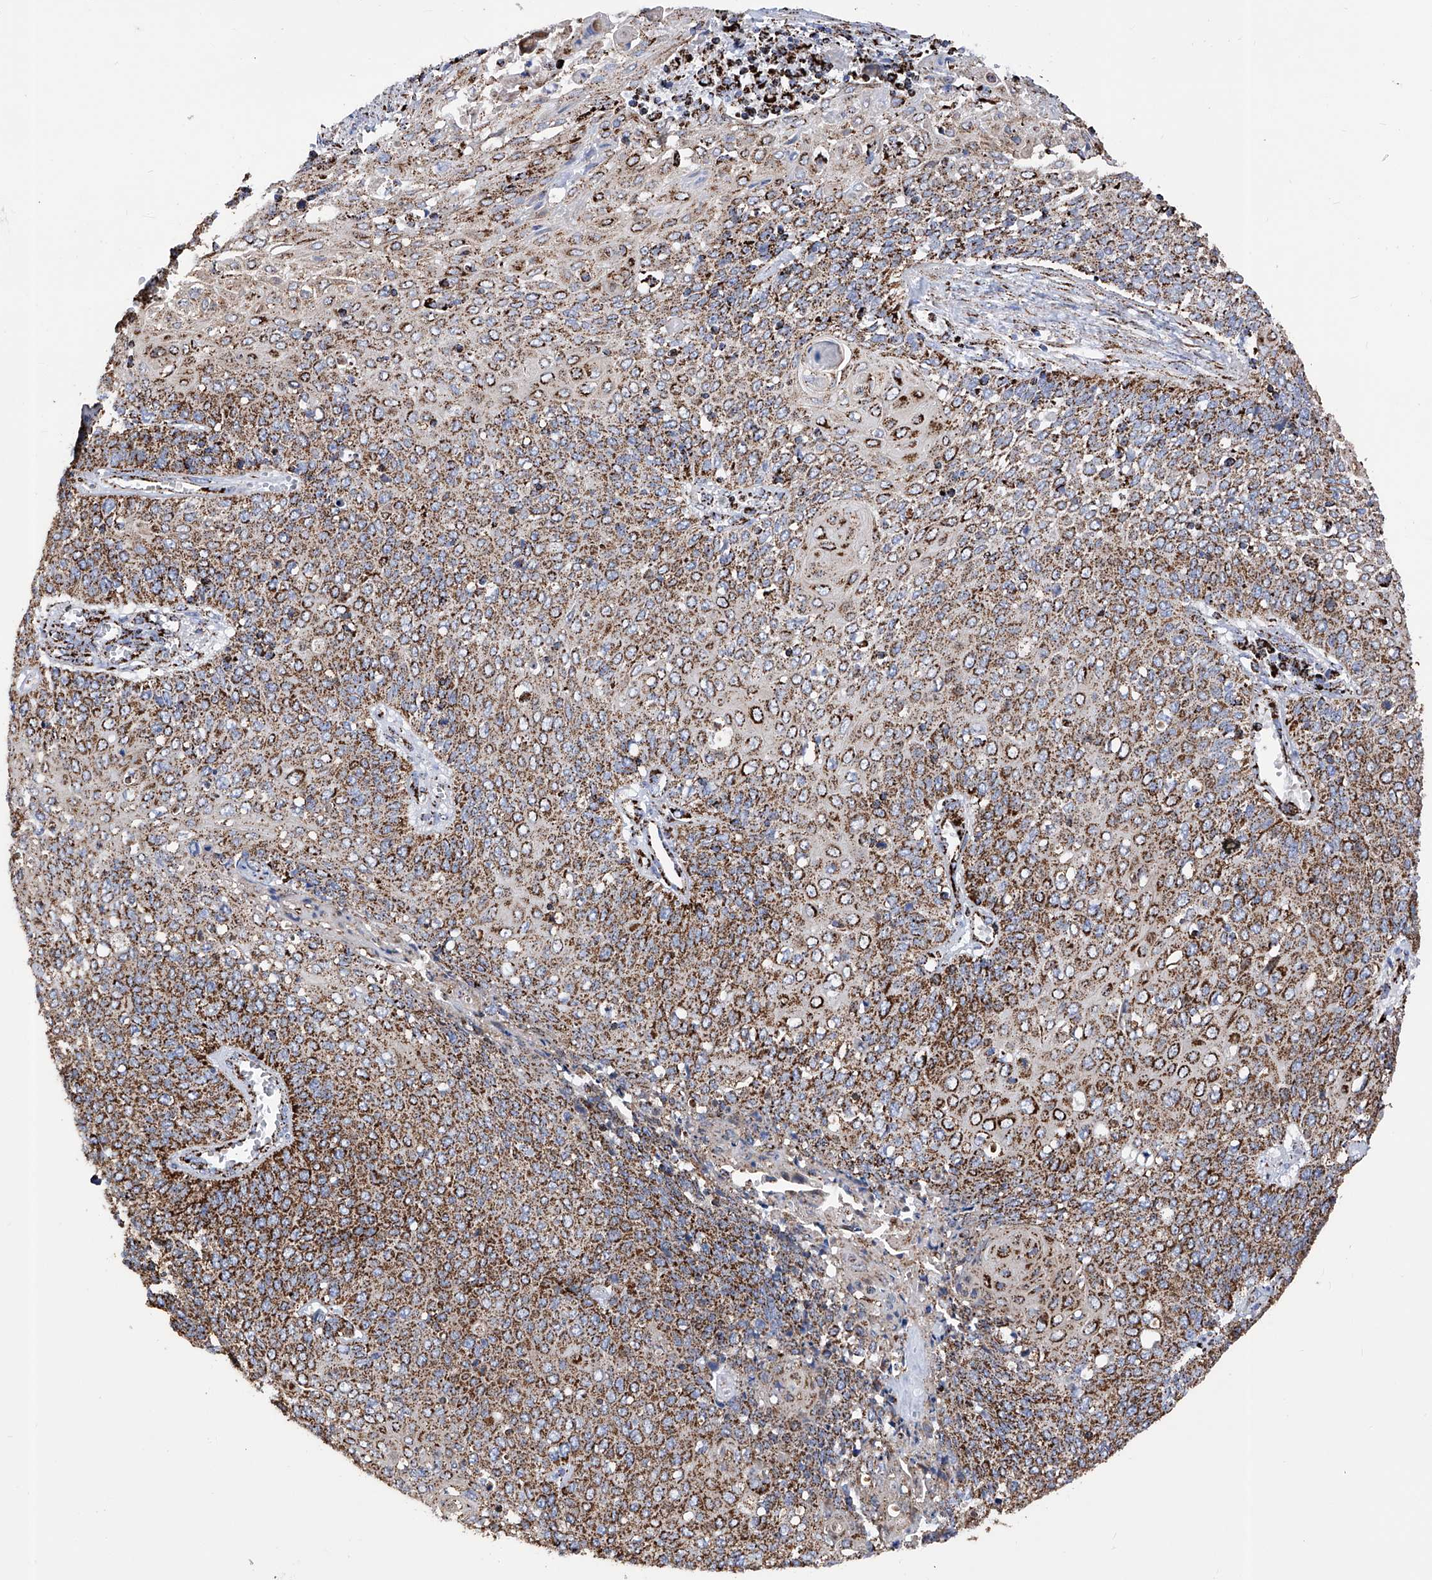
{"staining": {"intensity": "strong", "quantity": ">75%", "location": "cytoplasmic/membranous"}, "tissue": "cervical cancer", "cell_type": "Tumor cells", "image_type": "cancer", "snomed": [{"axis": "morphology", "description": "Squamous cell carcinoma, NOS"}, {"axis": "topography", "description": "Cervix"}], "caption": "A brown stain labels strong cytoplasmic/membranous staining of a protein in human cervical squamous cell carcinoma tumor cells.", "gene": "ATP5PF", "patient": {"sex": "female", "age": 39}}